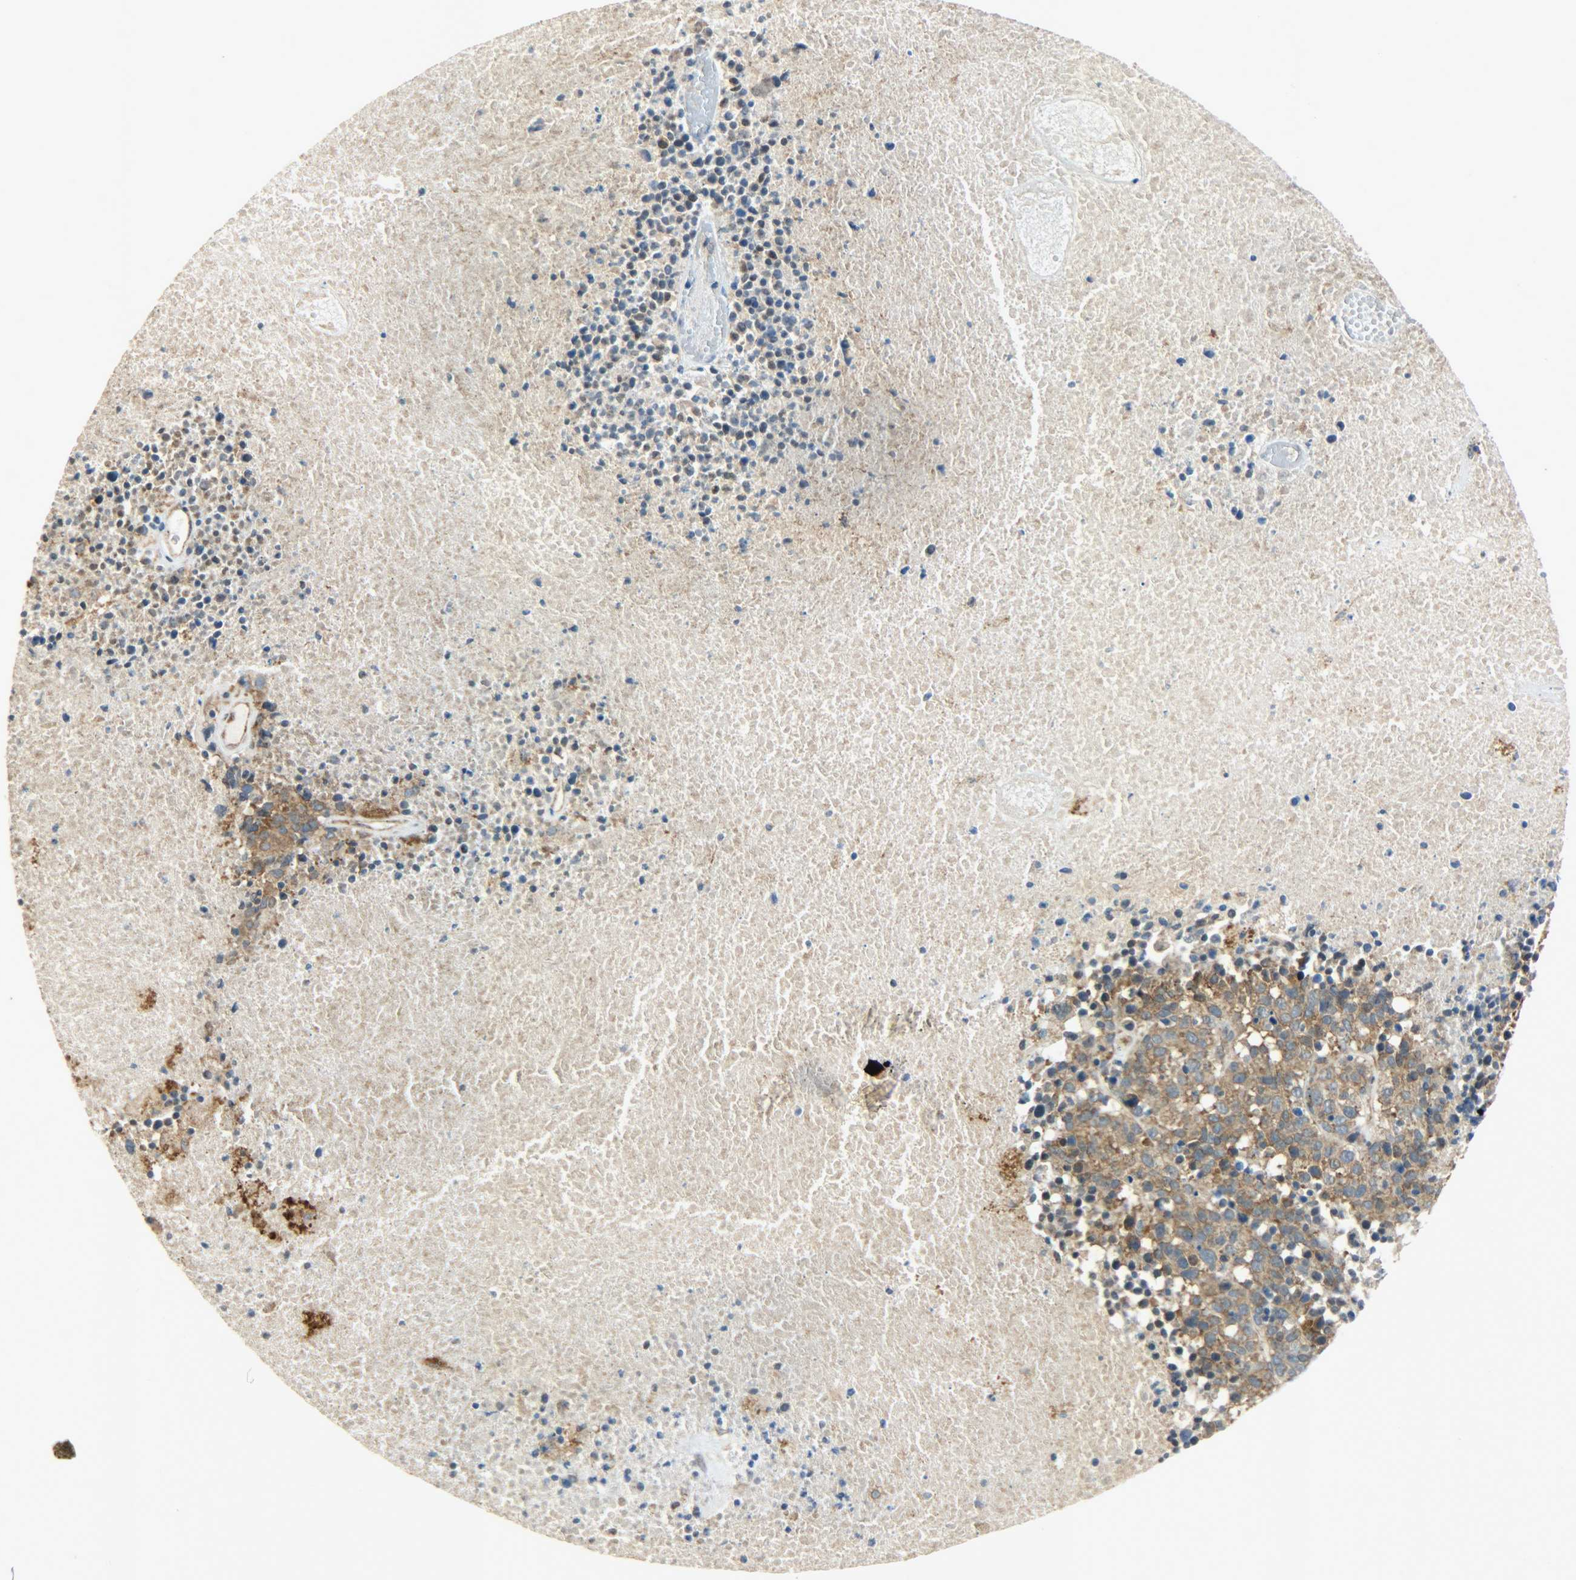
{"staining": {"intensity": "moderate", "quantity": ">75%", "location": "cytoplasmic/membranous"}, "tissue": "melanoma", "cell_type": "Tumor cells", "image_type": "cancer", "snomed": [{"axis": "morphology", "description": "Malignant melanoma, Metastatic site"}, {"axis": "topography", "description": "Cerebral cortex"}], "caption": "Immunohistochemical staining of human malignant melanoma (metastatic site) shows medium levels of moderate cytoplasmic/membranous protein expression in about >75% of tumor cells.", "gene": "GIT2", "patient": {"sex": "female", "age": 52}}